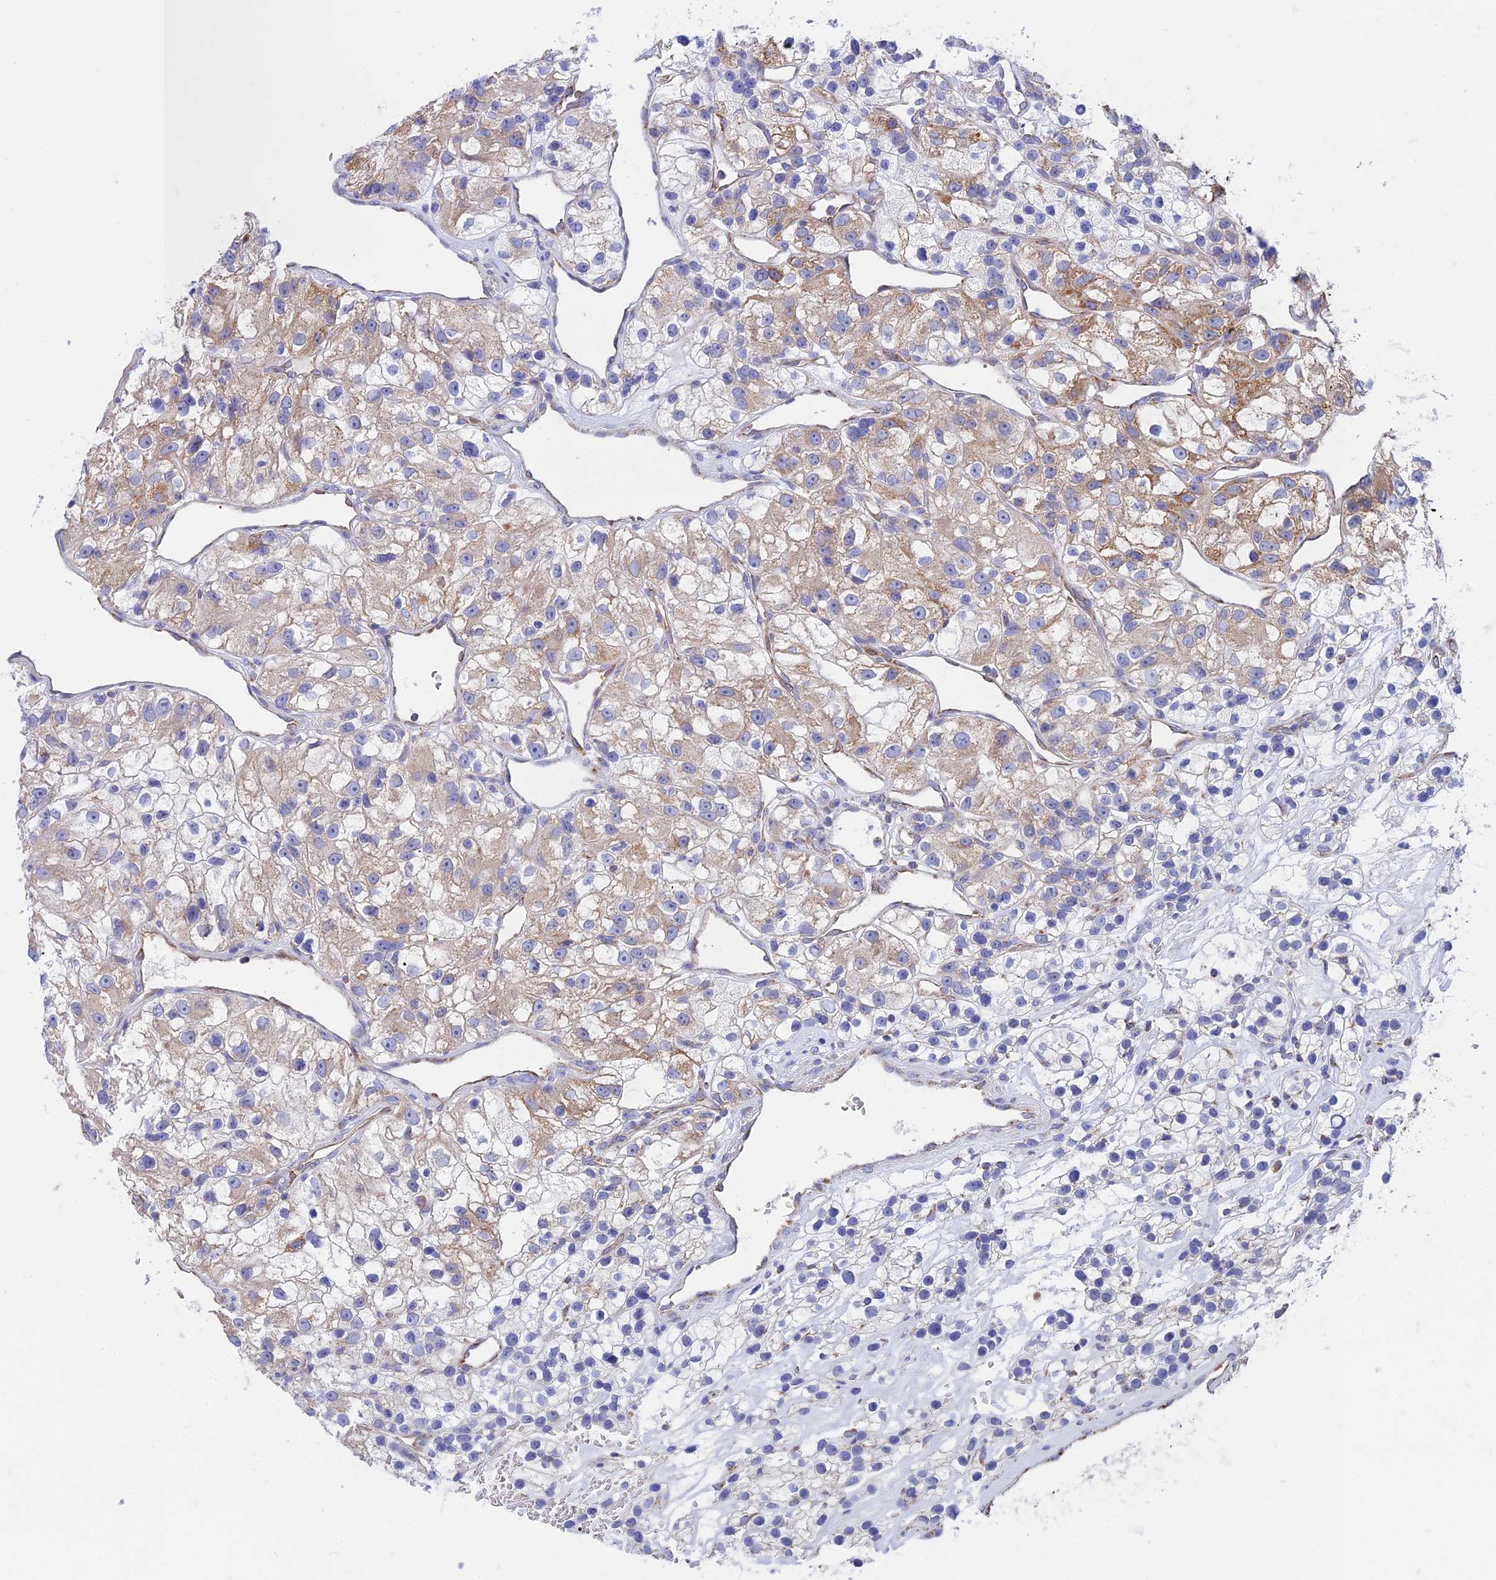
{"staining": {"intensity": "moderate", "quantity": "<25%", "location": "cytoplasmic/membranous"}, "tissue": "renal cancer", "cell_type": "Tumor cells", "image_type": "cancer", "snomed": [{"axis": "morphology", "description": "Adenocarcinoma, NOS"}, {"axis": "topography", "description": "Kidney"}], "caption": "High-power microscopy captured an immunohistochemistry photomicrograph of adenocarcinoma (renal), revealing moderate cytoplasmic/membranous positivity in about <25% of tumor cells.", "gene": "ZNF181", "patient": {"sex": "female", "age": 57}}